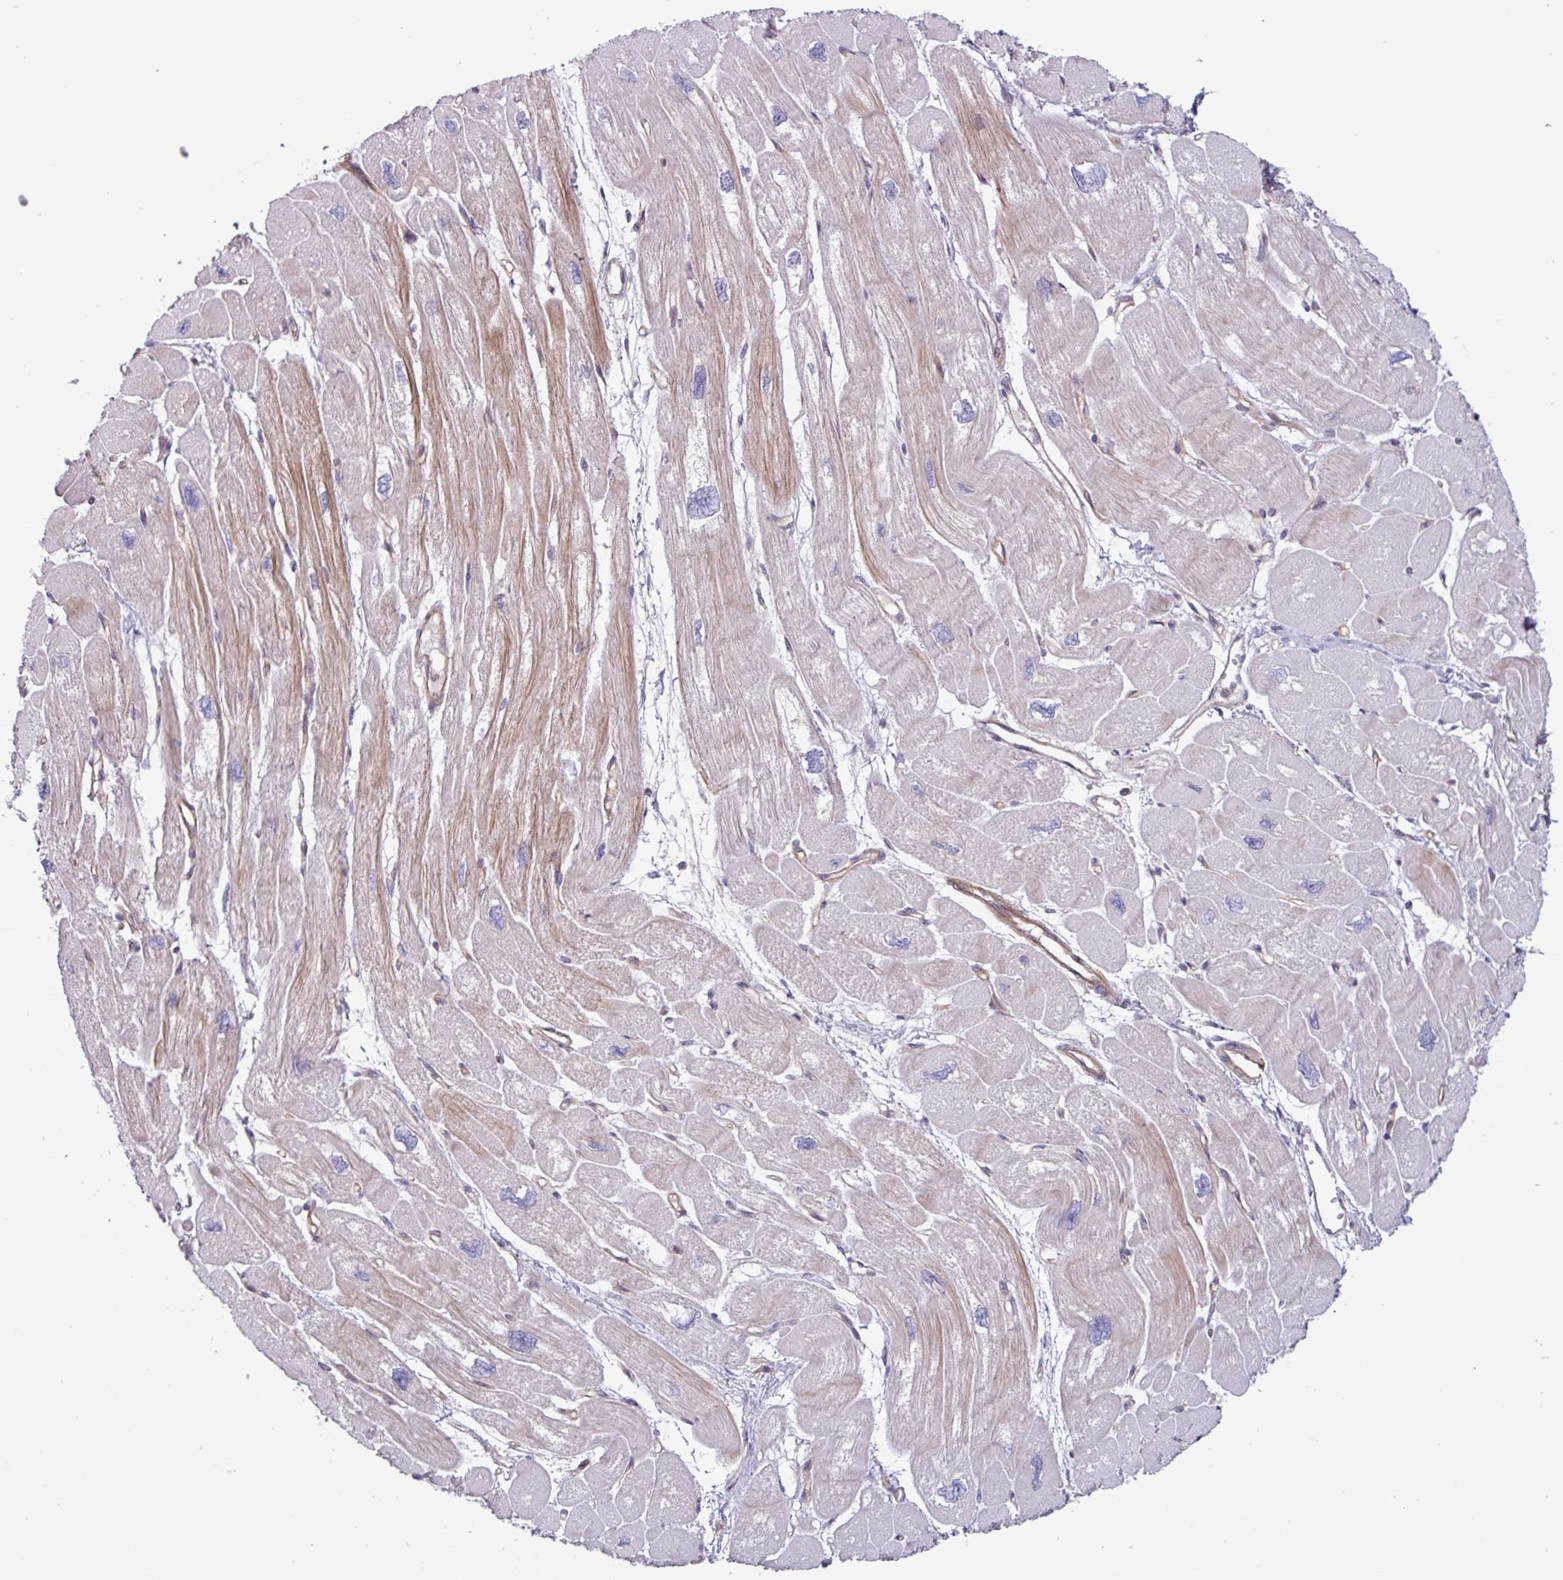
{"staining": {"intensity": "weak", "quantity": "25%-75%", "location": "cytoplasmic/membranous"}, "tissue": "heart muscle", "cell_type": "Cardiomyocytes", "image_type": "normal", "snomed": [{"axis": "morphology", "description": "Normal tissue, NOS"}, {"axis": "topography", "description": "Heart"}], "caption": "Cardiomyocytes demonstrate weak cytoplasmic/membranous positivity in about 25%-75% of cells in normal heart muscle.", "gene": "CNTRL", "patient": {"sex": "male", "age": 42}}